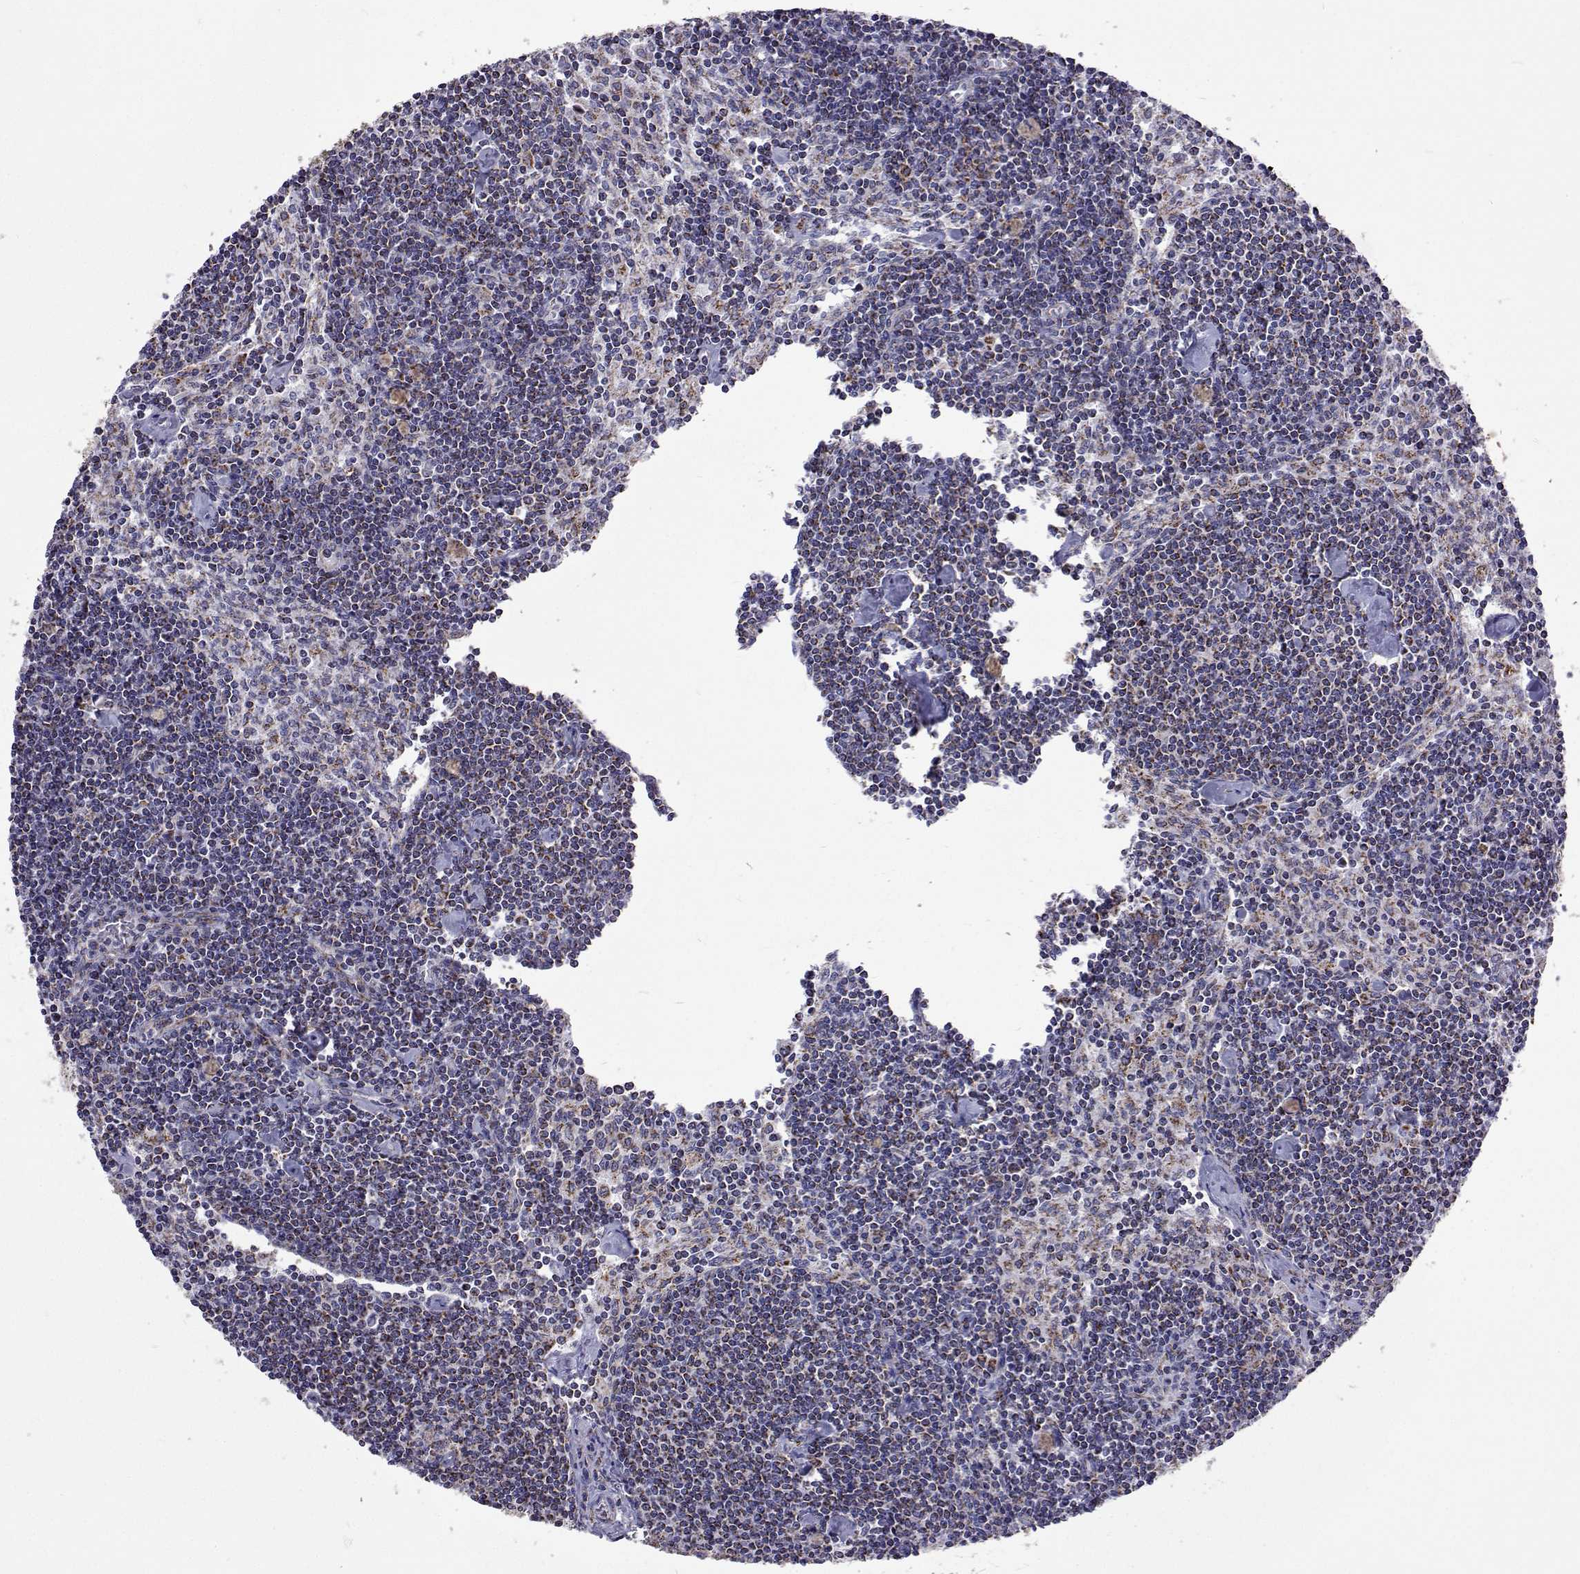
{"staining": {"intensity": "strong", "quantity": "25%-75%", "location": "cytoplasmic/membranous"}, "tissue": "lymph node", "cell_type": "Germinal center cells", "image_type": "normal", "snomed": [{"axis": "morphology", "description": "Normal tissue, NOS"}, {"axis": "topography", "description": "Lymph node"}], "caption": "High-magnification brightfield microscopy of benign lymph node stained with DAB (3,3'-diaminobenzidine) (brown) and counterstained with hematoxylin (blue). germinal center cells exhibit strong cytoplasmic/membranous positivity is present in about25%-75% of cells. Nuclei are stained in blue.", "gene": "MCCC2", "patient": {"sex": "female", "age": 42}}